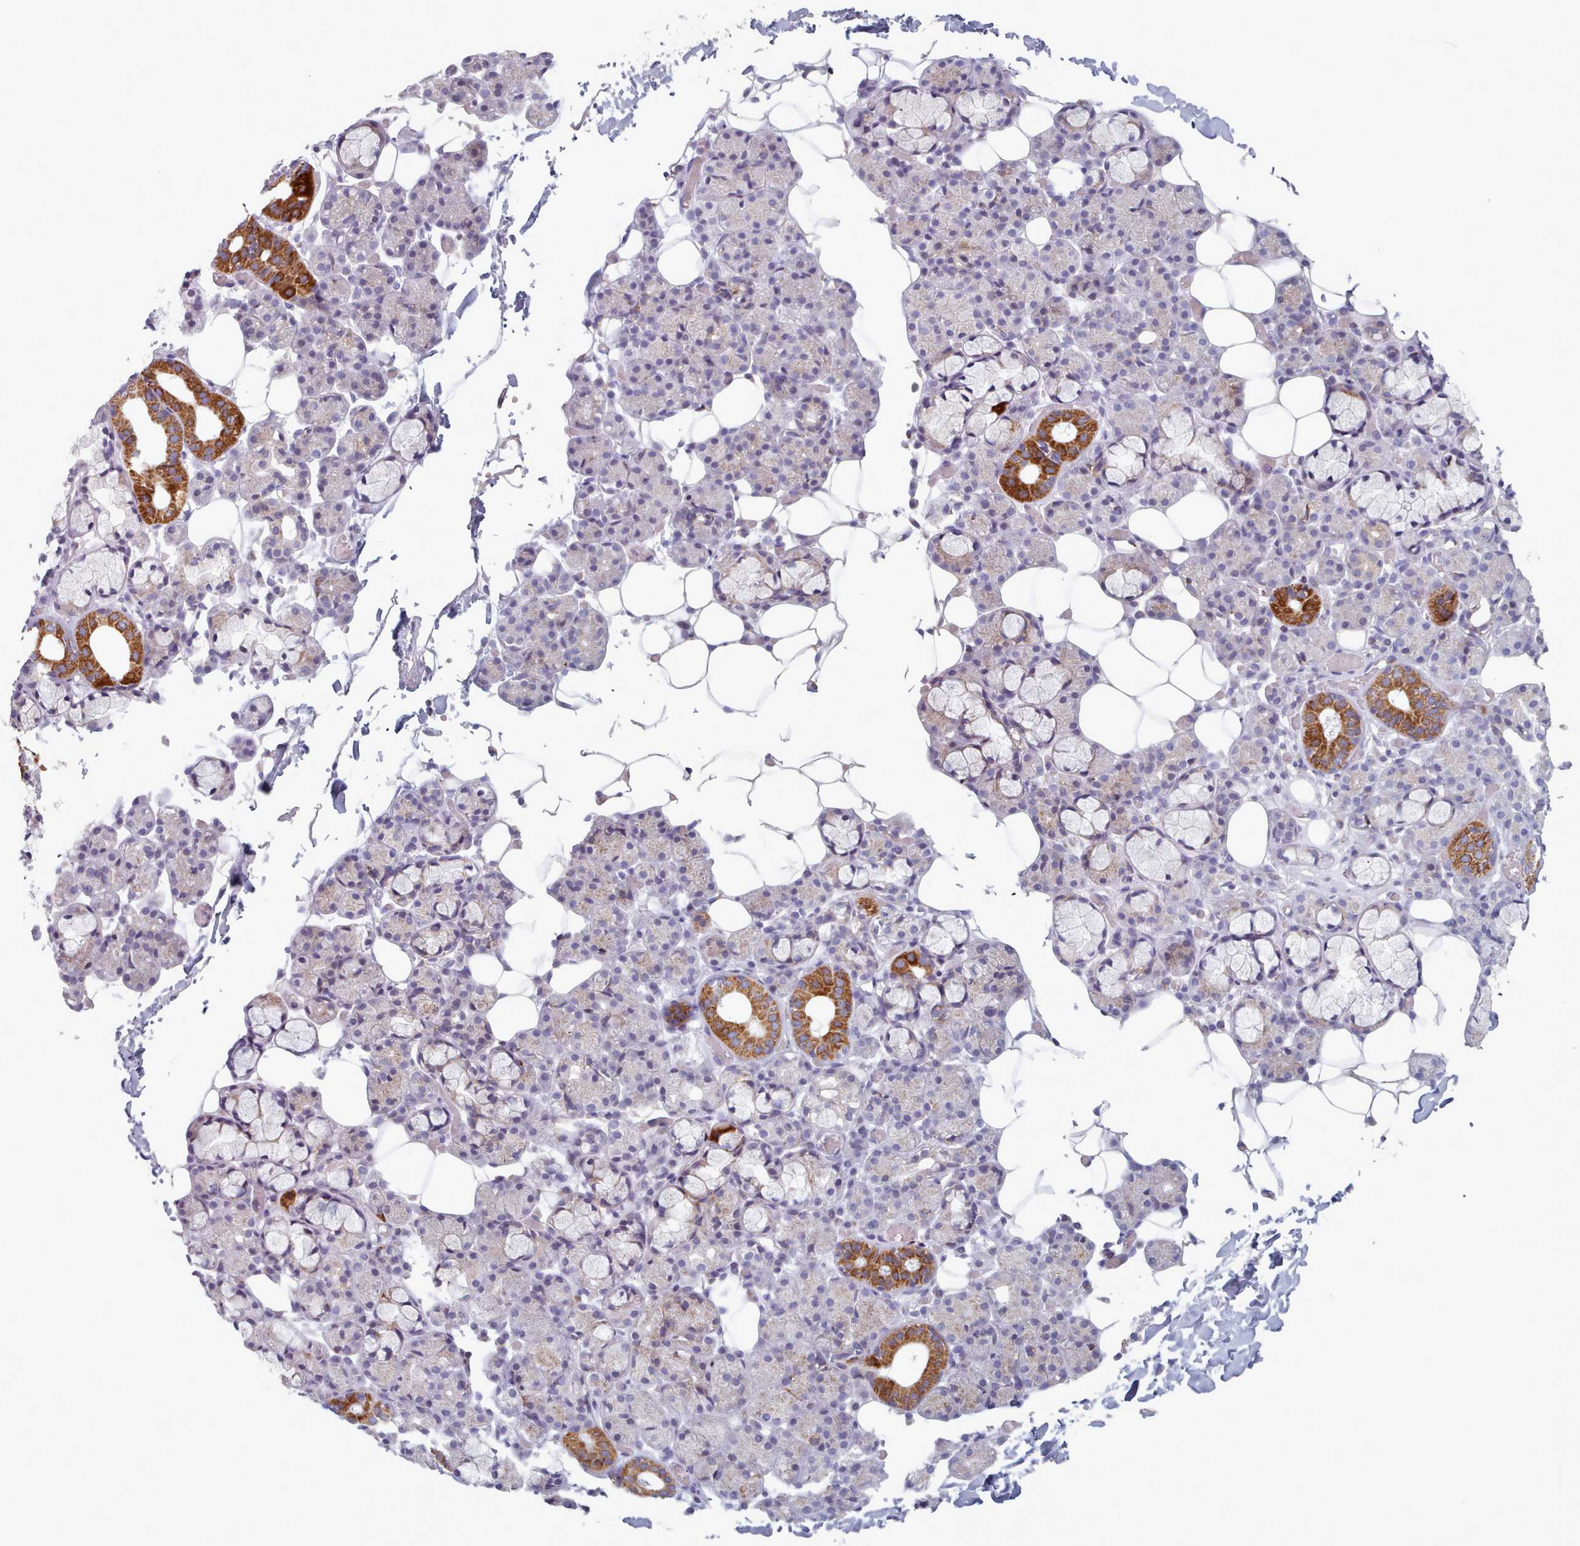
{"staining": {"intensity": "strong", "quantity": "<25%", "location": "cytoplasmic/membranous"}, "tissue": "salivary gland", "cell_type": "Glandular cells", "image_type": "normal", "snomed": [{"axis": "morphology", "description": "Normal tissue, NOS"}, {"axis": "topography", "description": "Salivary gland"}], "caption": "A brown stain shows strong cytoplasmic/membranous positivity of a protein in glandular cells of benign salivary gland. (IHC, brightfield microscopy, high magnification).", "gene": "FAM170B", "patient": {"sex": "male", "age": 63}}